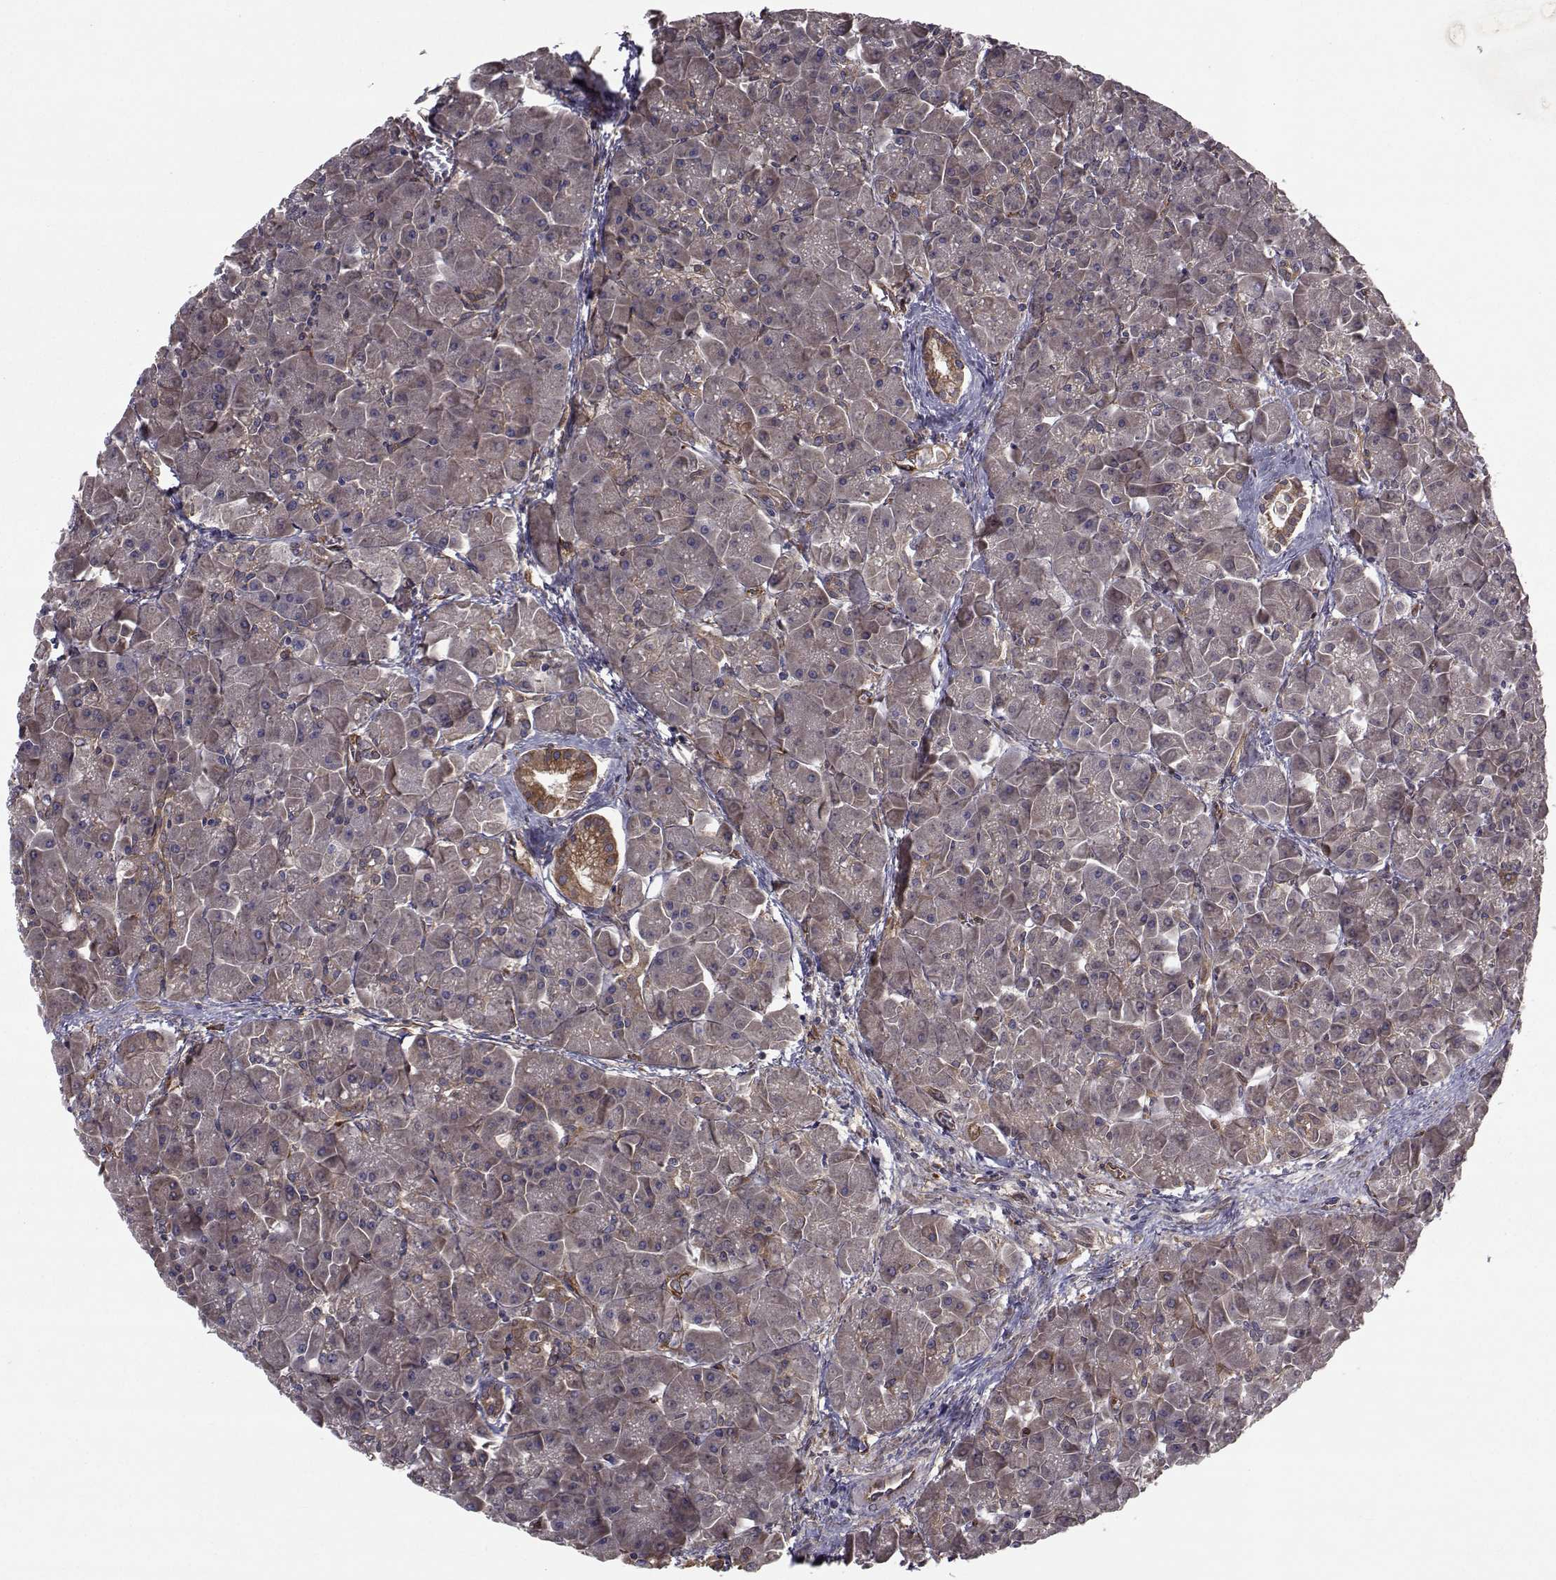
{"staining": {"intensity": "moderate", "quantity": "25%-75%", "location": "cytoplasmic/membranous"}, "tissue": "pancreas", "cell_type": "Exocrine glandular cells", "image_type": "normal", "snomed": [{"axis": "morphology", "description": "Normal tissue, NOS"}, {"axis": "topography", "description": "Pancreas"}], "caption": "A brown stain highlights moderate cytoplasmic/membranous expression of a protein in exocrine glandular cells of benign pancreas.", "gene": "TRIP10", "patient": {"sex": "male", "age": 70}}